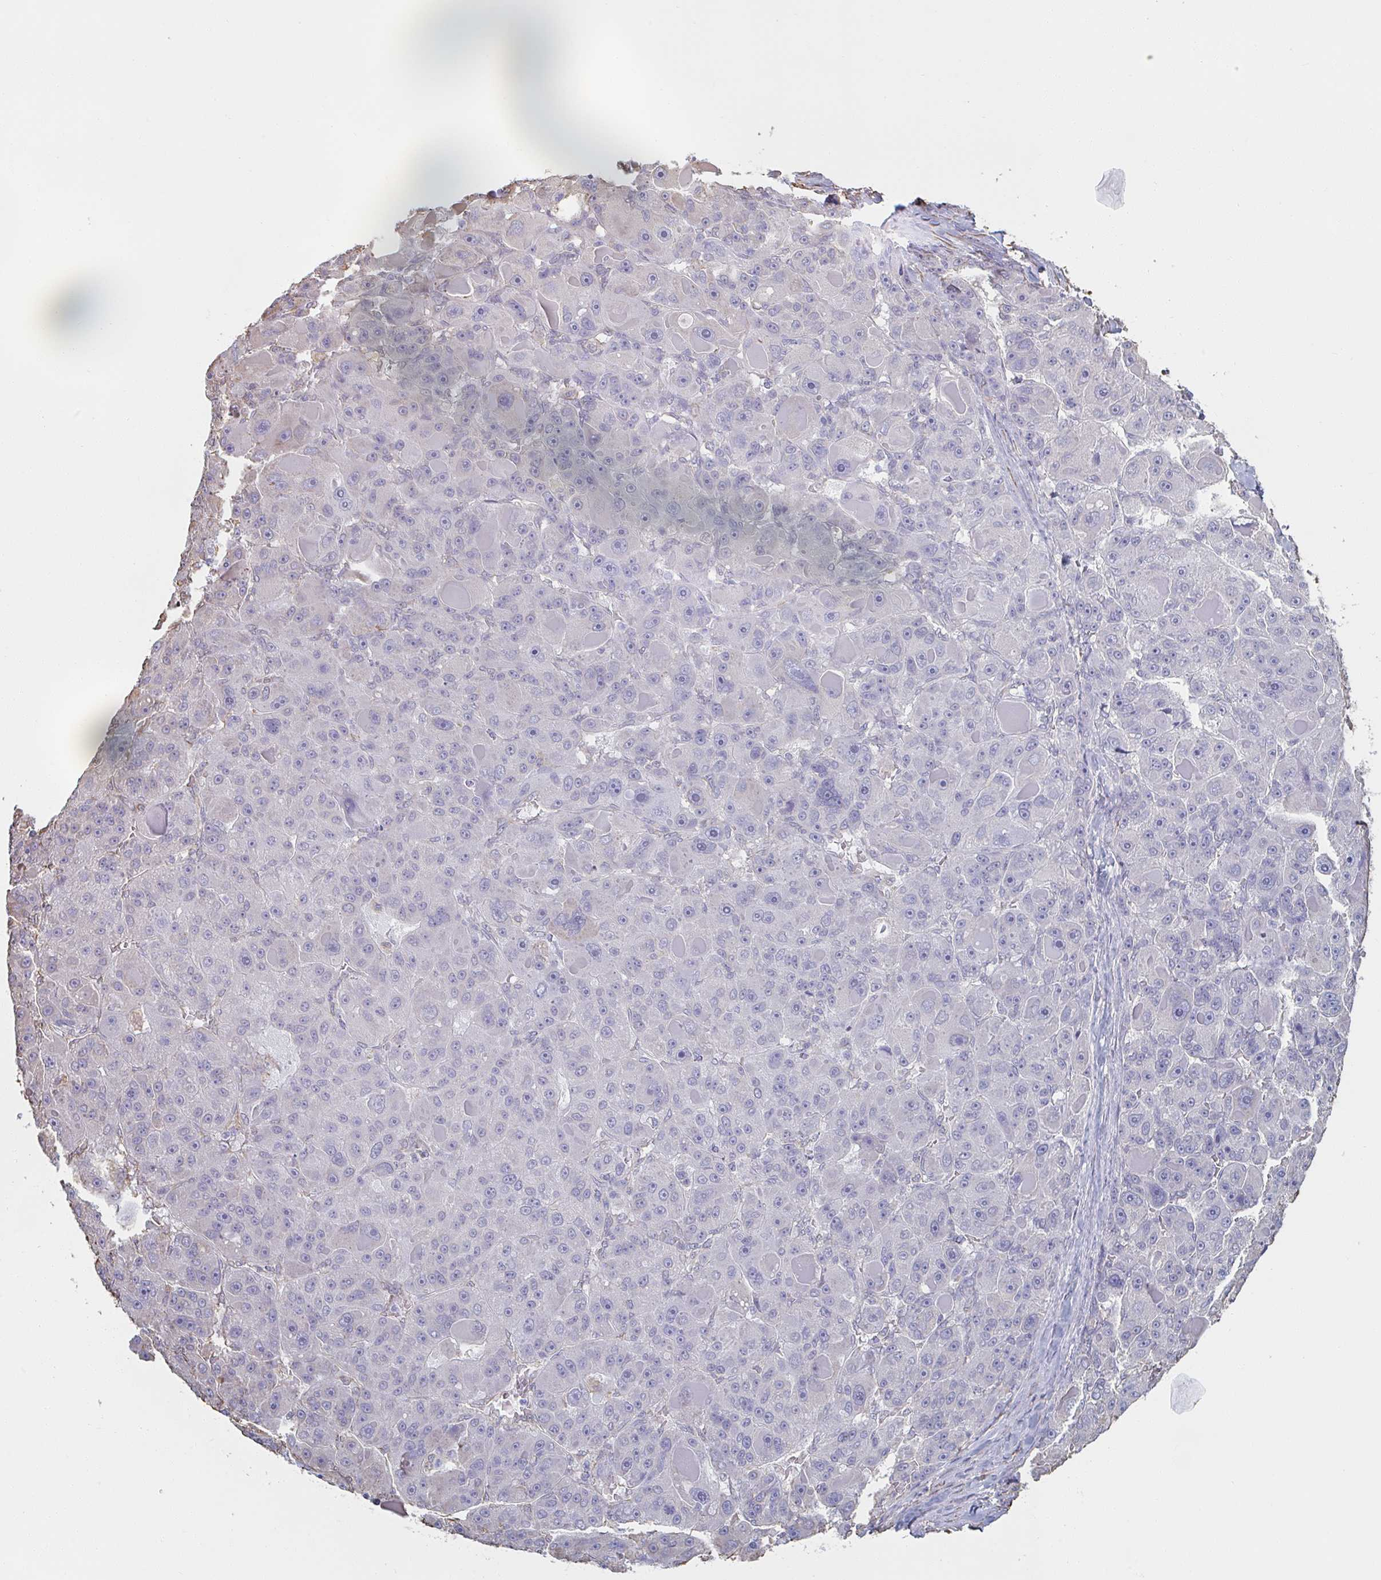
{"staining": {"intensity": "negative", "quantity": "none", "location": "none"}, "tissue": "liver cancer", "cell_type": "Tumor cells", "image_type": "cancer", "snomed": [{"axis": "morphology", "description": "Carcinoma, Hepatocellular, NOS"}, {"axis": "topography", "description": "Liver"}], "caption": "The IHC micrograph has no significant staining in tumor cells of hepatocellular carcinoma (liver) tissue. The staining is performed using DAB (3,3'-diaminobenzidine) brown chromogen with nuclei counter-stained in using hematoxylin.", "gene": "RAB5IF", "patient": {"sex": "male", "age": 76}}